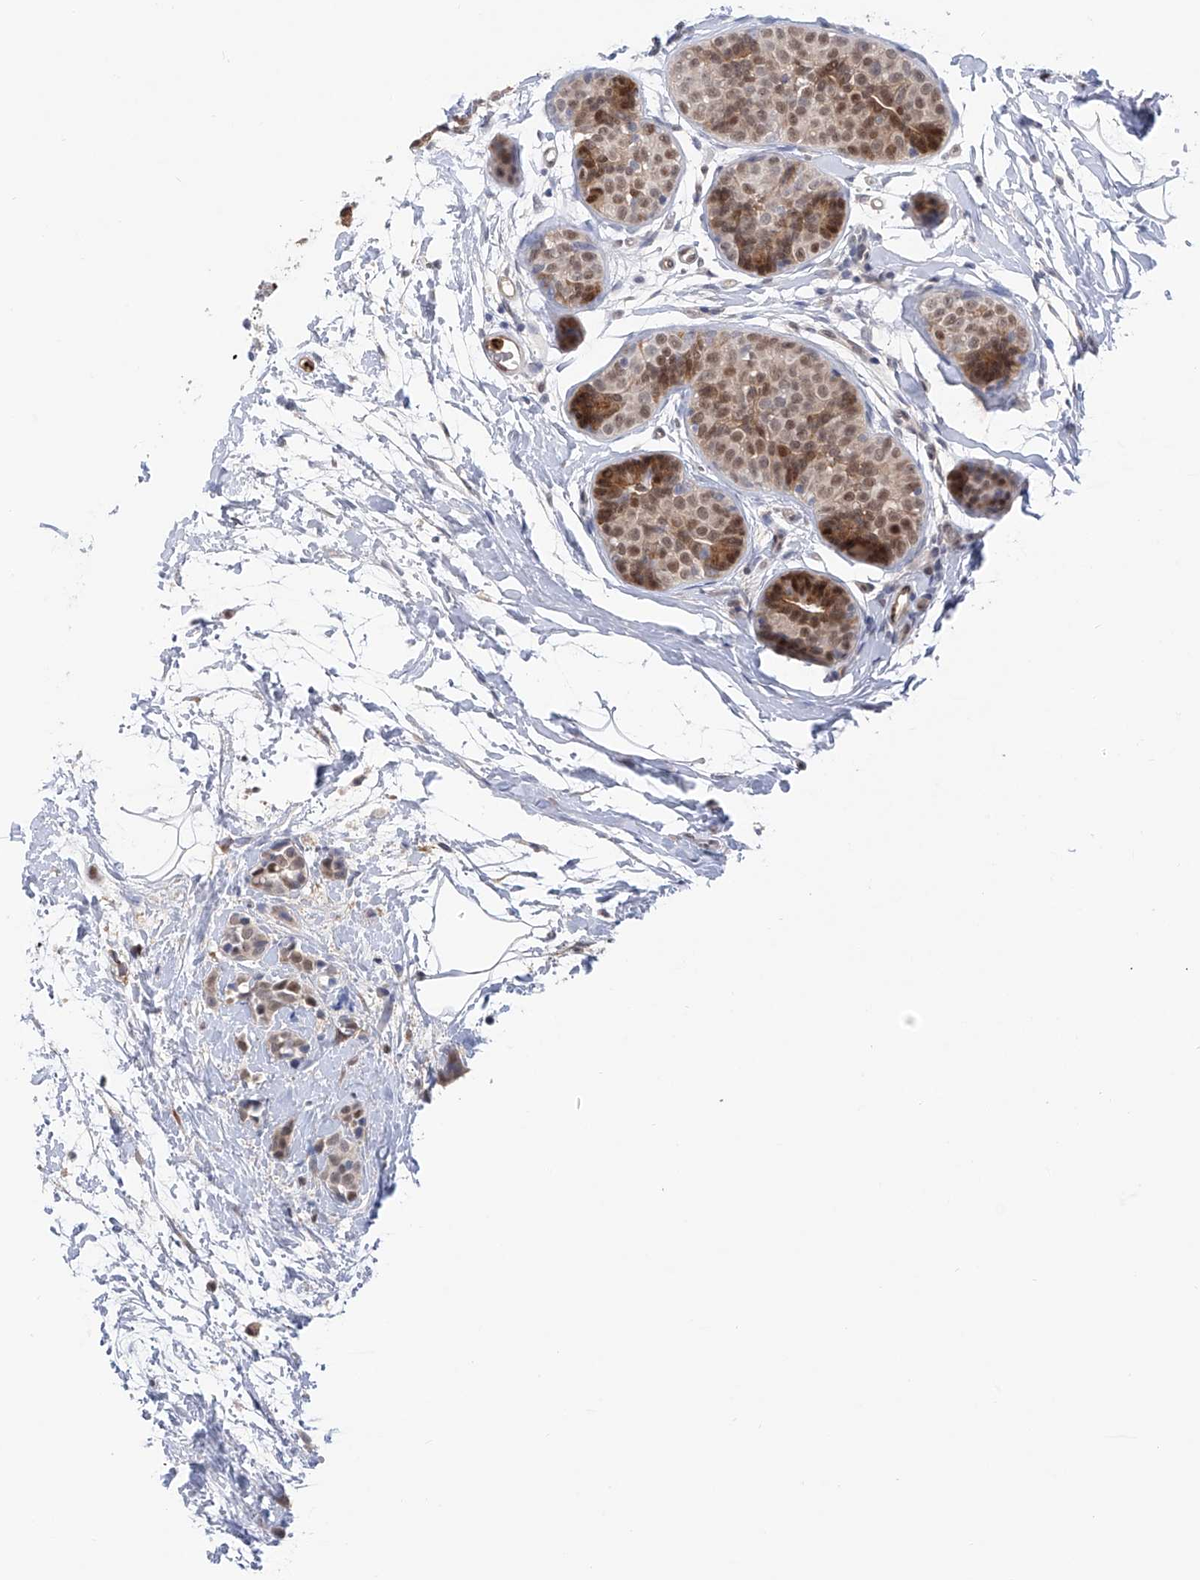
{"staining": {"intensity": "moderate", "quantity": "25%-75%", "location": "nuclear"}, "tissue": "breast cancer", "cell_type": "Tumor cells", "image_type": "cancer", "snomed": [{"axis": "morphology", "description": "Lobular carcinoma, in situ"}, {"axis": "morphology", "description": "Lobular carcinoma"}, {"axis": "topography", "description": "Breast"}], "caption": "An image of human breast lobular carcinoma stained for a protein demonstrates moderate nuclear brown staining in tumor cells. (DAB (3,3'-diaminobenzidine) IHC with brightfield microscopy, high magnification).", "gene": "PHF20", "patient": {"sex": "female", "age": 41}}